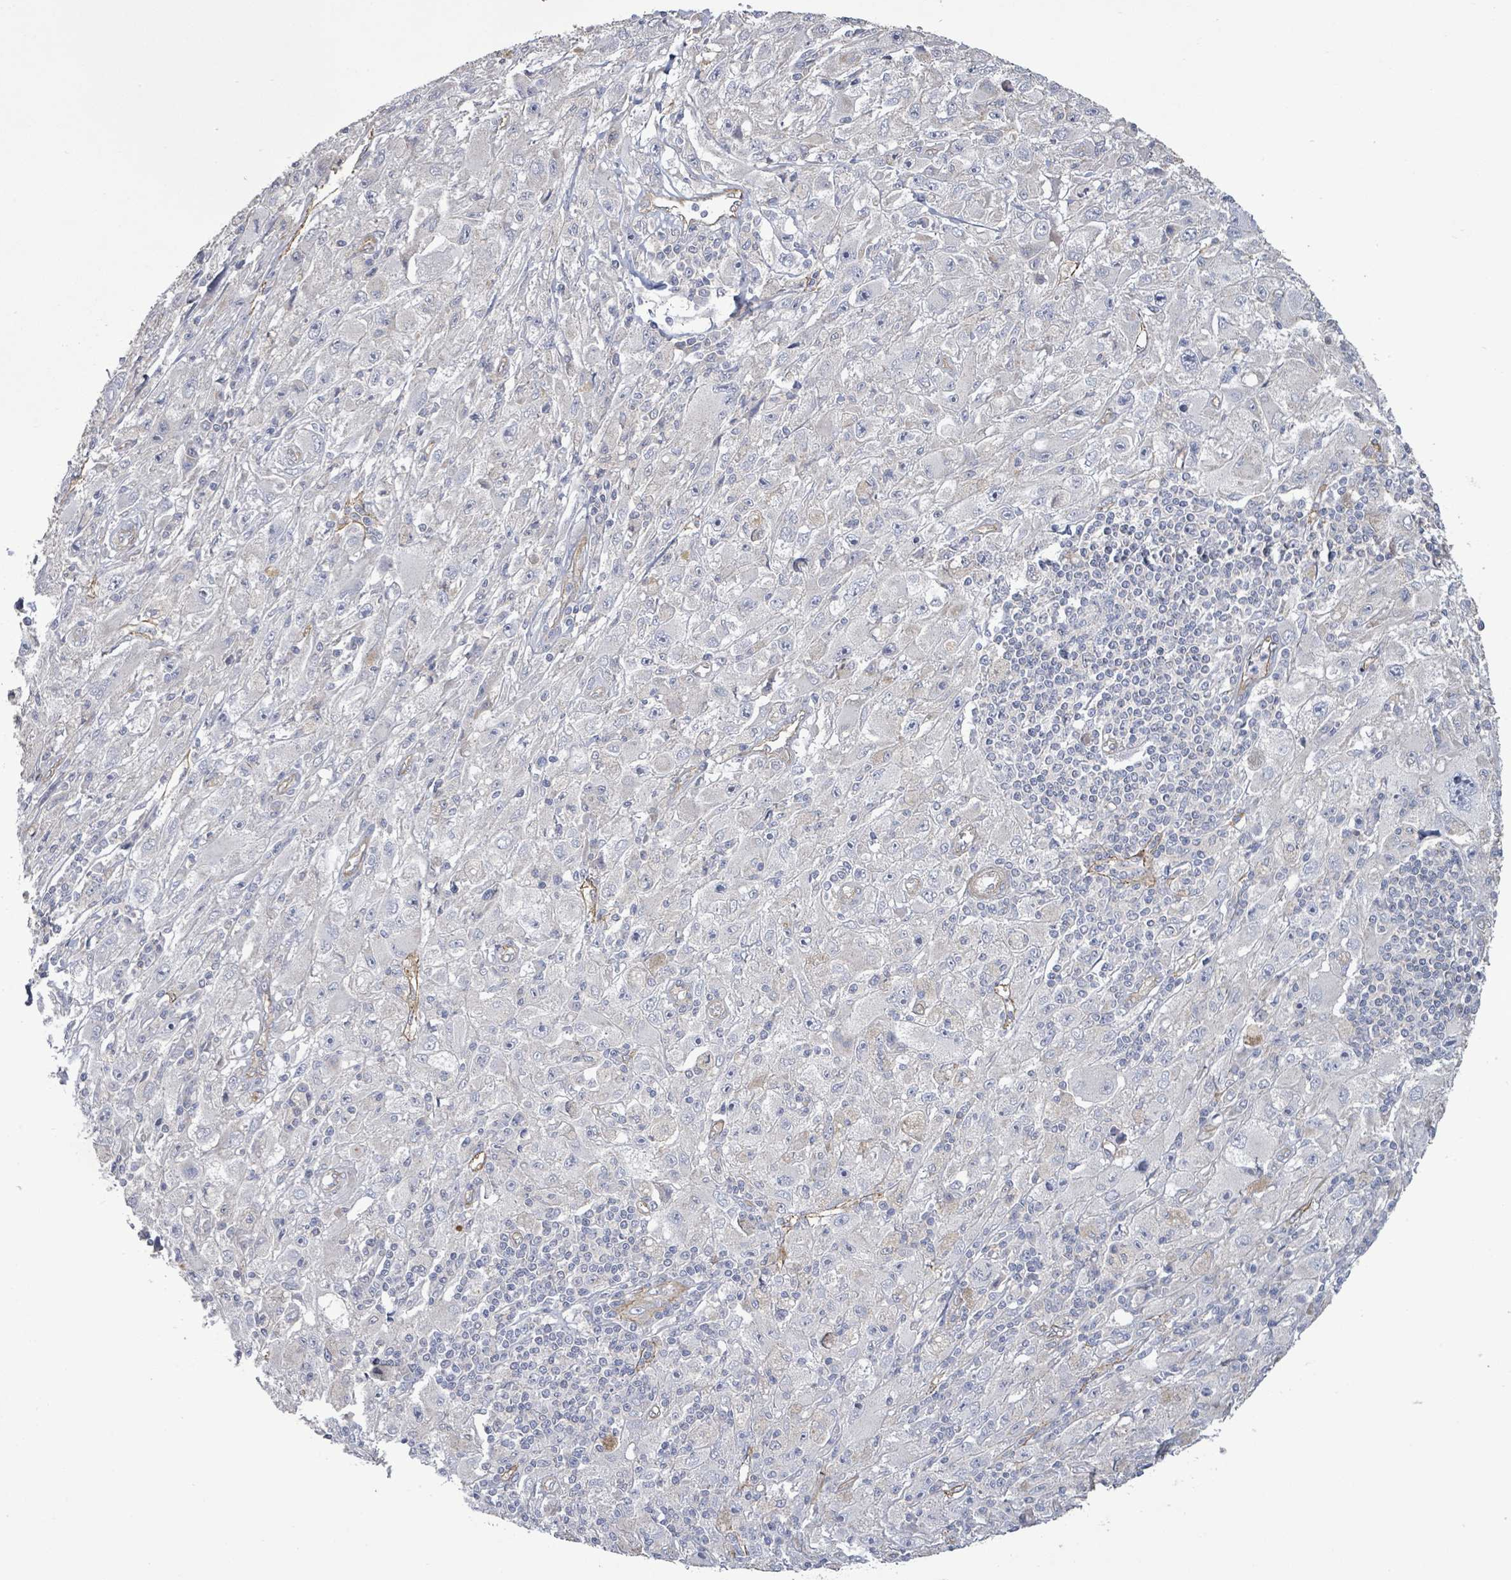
{"staining": {"intensity": "negative", "quantity": "none", "location": "none"}, "tissue": "melanoma", "cell_type": "Tumor cells", "image_type": "cancer", "snomed": [{"axis": "morphology", "description": "Malignant melanoma, Metastatic site"}, {"axis": "topography", "description": "Skin"}], "caption": "This is an immunohistochemistry micrograph of malignant melanoma (metastatic site). There is no expression in tumor cells.", "gene": "KANK3", "patient": {"sex": "male", "age": 53}}